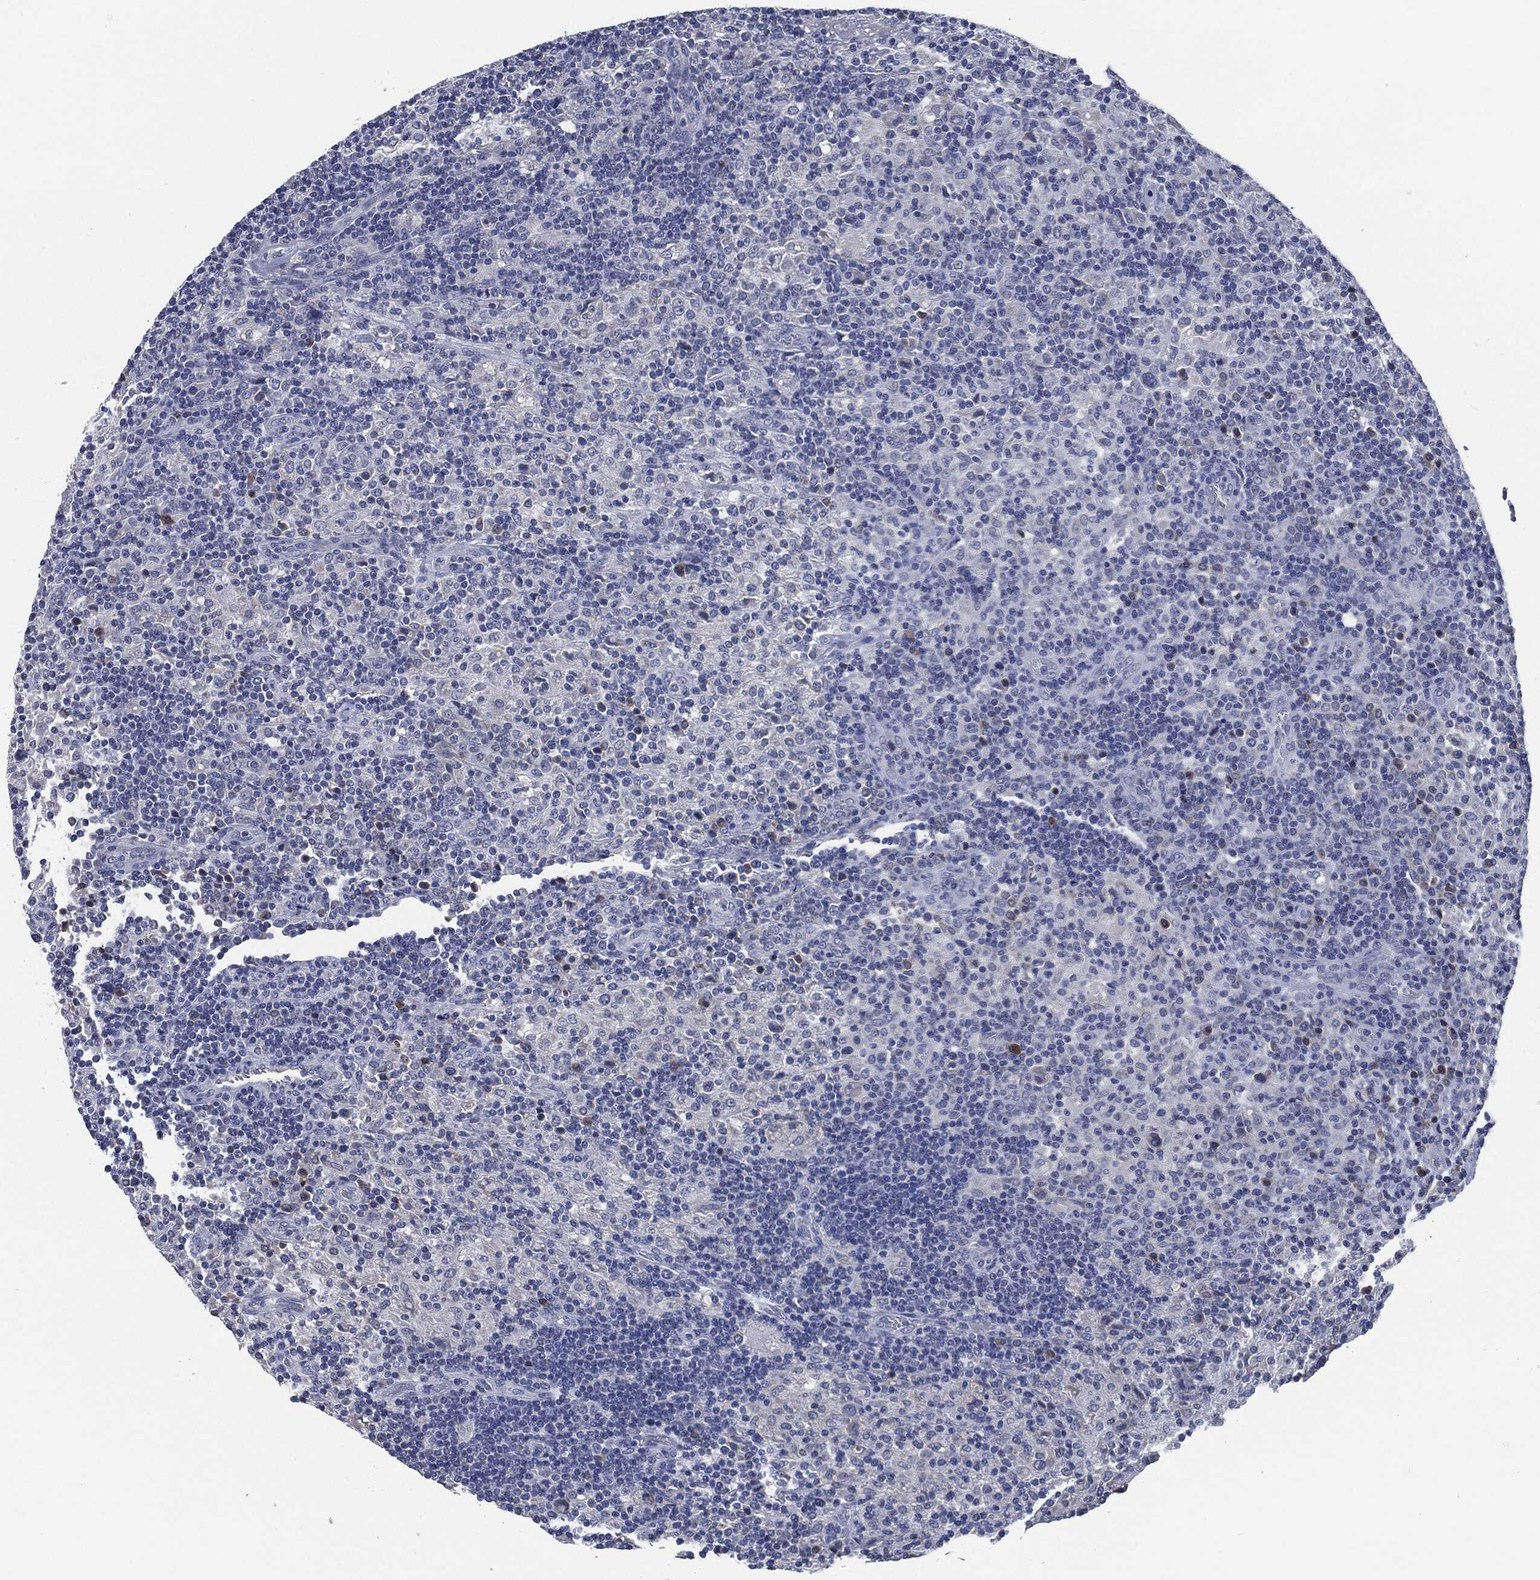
{"staining": {"intensity": "negative", "quantity": "none", "location": "none"}, "tissue": "lymphoma", "cell_type": "Tumor cells", "image_type": "cancer", "snomed": [{"axis": "morphology", "description": "Hodgkin's disease, NOS"}, {"axis": "topography", "description": "Lymph node"}], "caption": "IHC photomicrograph of Hodgkin's disease stained for a protein (brown), which exhibits no staining in tumor cells.", "gene": "IL2RG", "patient": {"sex": "male", "age": 70}}